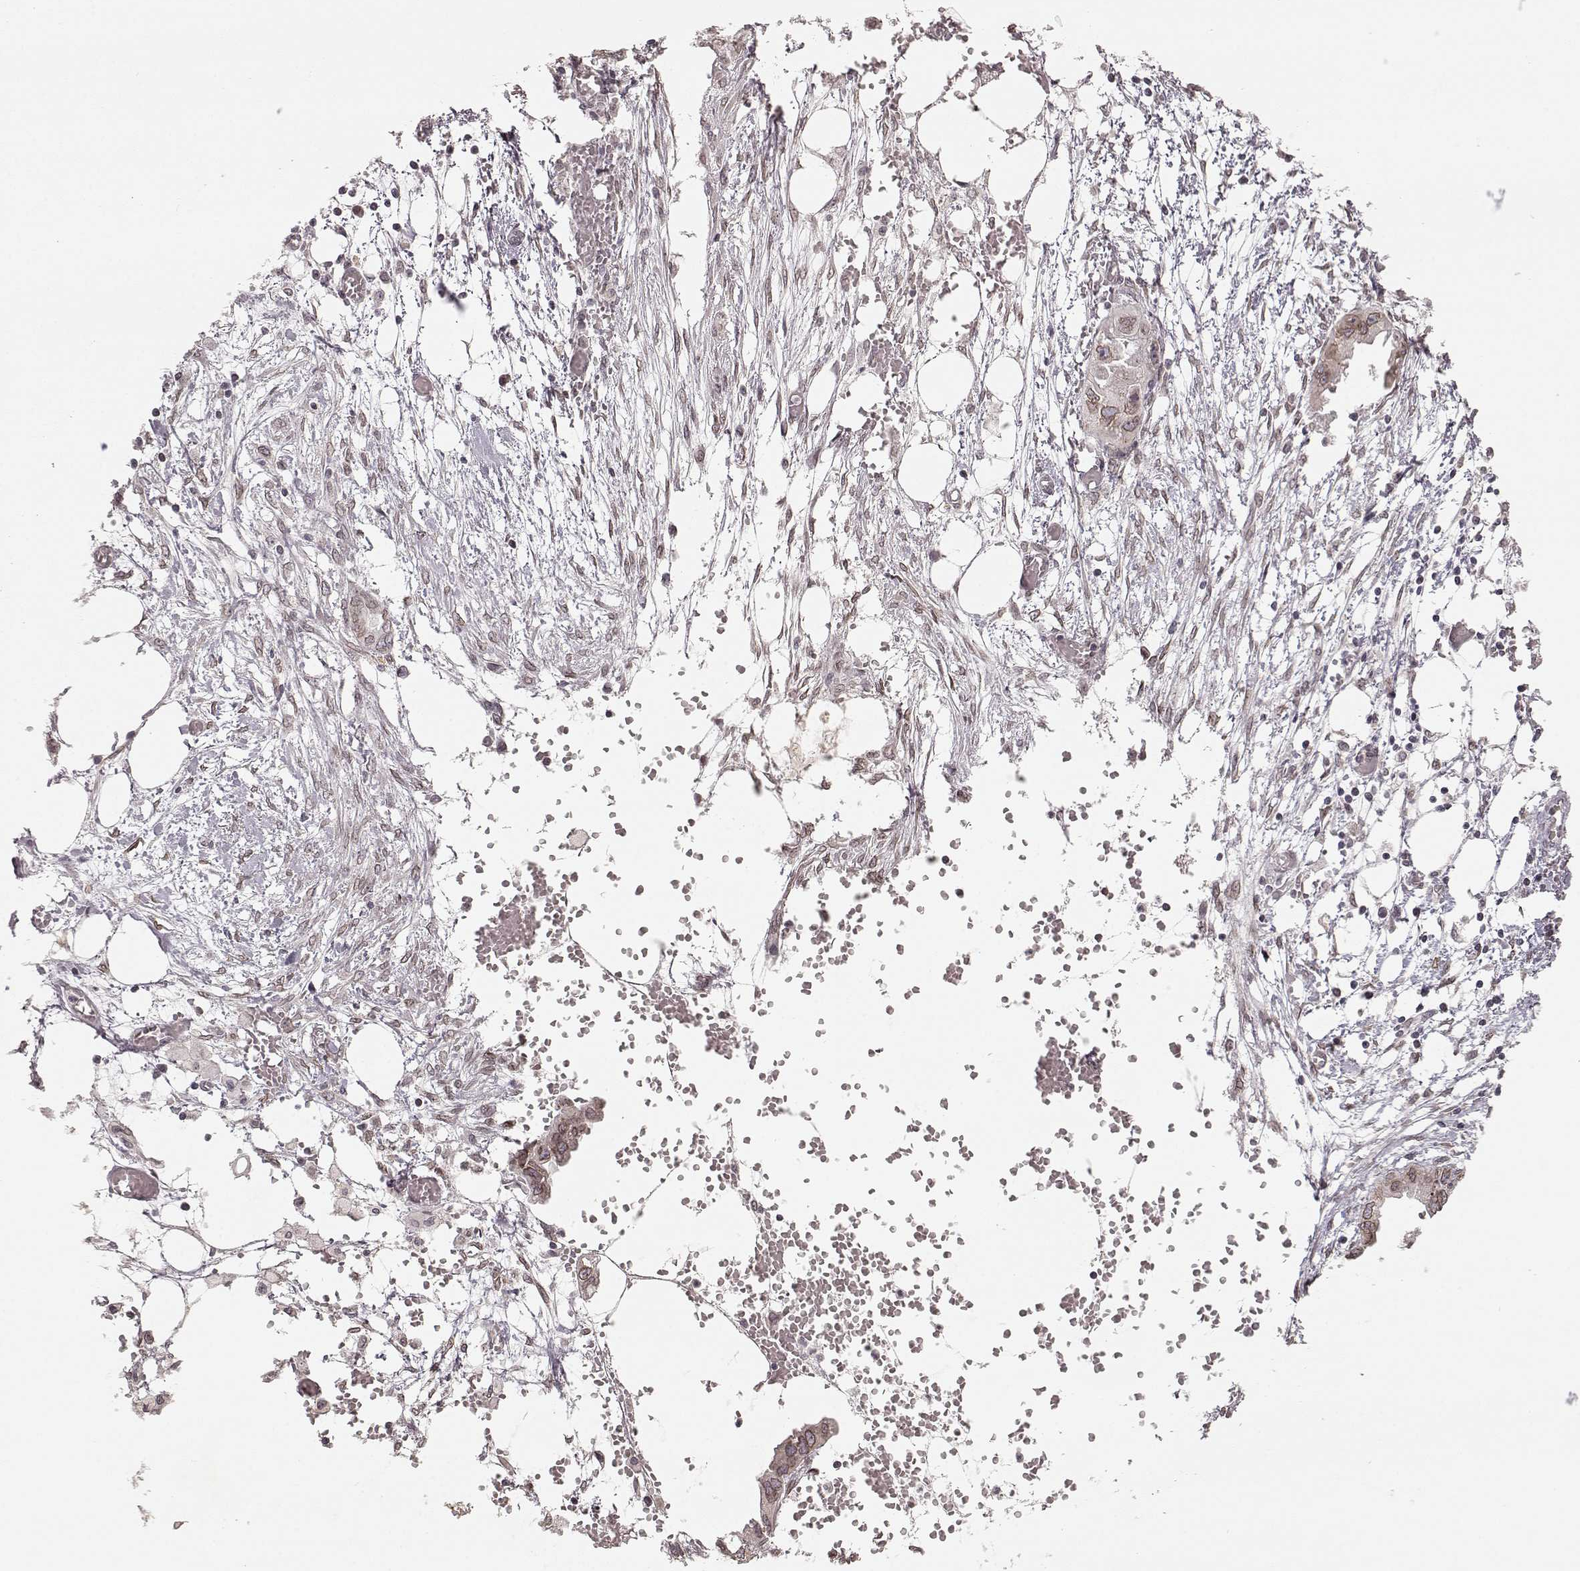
{"staining": {"intensity": "weak", "quantity": "25%-75%", "location": "cytoplasmic/membranous,nuclear"}, "tissue": "endometrial cancer", "cell_type": "Tumor cells", "image_type": "cancer", "snomed": [{"axis": "morphology", "description": "Adenocarcinoma, NOS"}, {"axis": "morphology", "description": "Adenocarcinoma, metastatic, NOS"}, {"axis": "topography", "description": "Adipose tissue"}, {"axis": "topography", "description": "Endometrium"}], "caption": "A brown stain shows weak cytoplasmic/membranous and nuclear staining of a protein in human adenocarcinoma (endometrial) tumor cells. The protein of interest is stained brown, and the nuclei are stained in blue (DAB (3,3'-diaminobenzidine) IHC with brightfield microscopy, high magnification).", "gene": "DCAF12", "patient": {"sex": "female", "age": 67}}